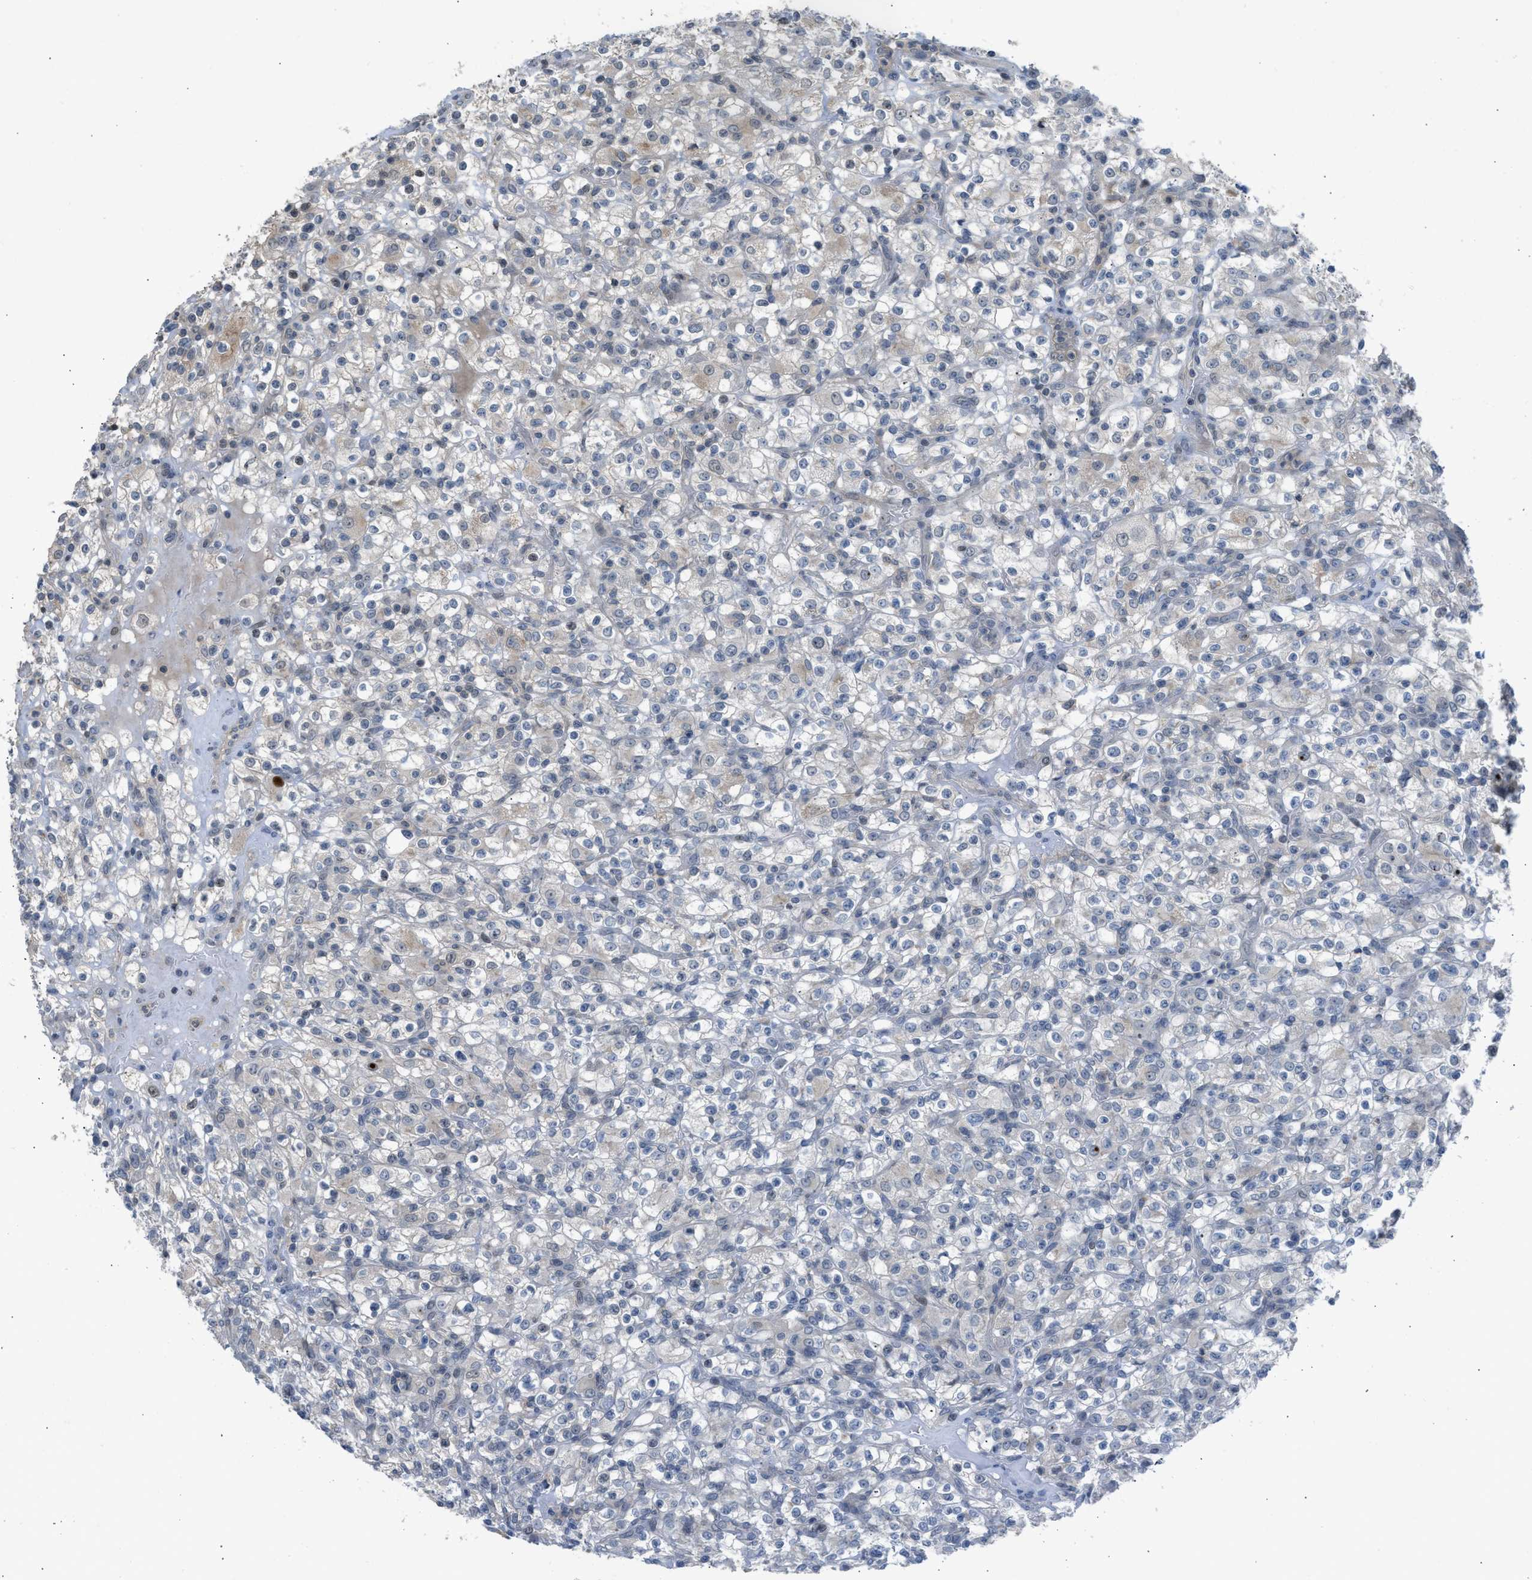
{"staining": {"intensity": "weak", "quantity": "25%-75%", "location": "cytoplasmic/membranous"}, "tissue": "renal cancer", "cell_type": "Tumor cells", "image_type": "cancer", "snomed": [{"axis": "morphology", "description": "Normal tissue, NOS"}, {"axis": "morphology", "description": "Adenocarcinoma, NOS"}, {"axis": "topography", "description": "Kidney"}], "caption": "Renal adenocarcinoma stained with DAB immunohistochemistry (IHC) reveals low levels of weak cytoplasmic/membranous expression in approximately 25%-75% of tumor cells.", "gene": "TTBK2", "patient": {"sex": "female", "age": 72}}